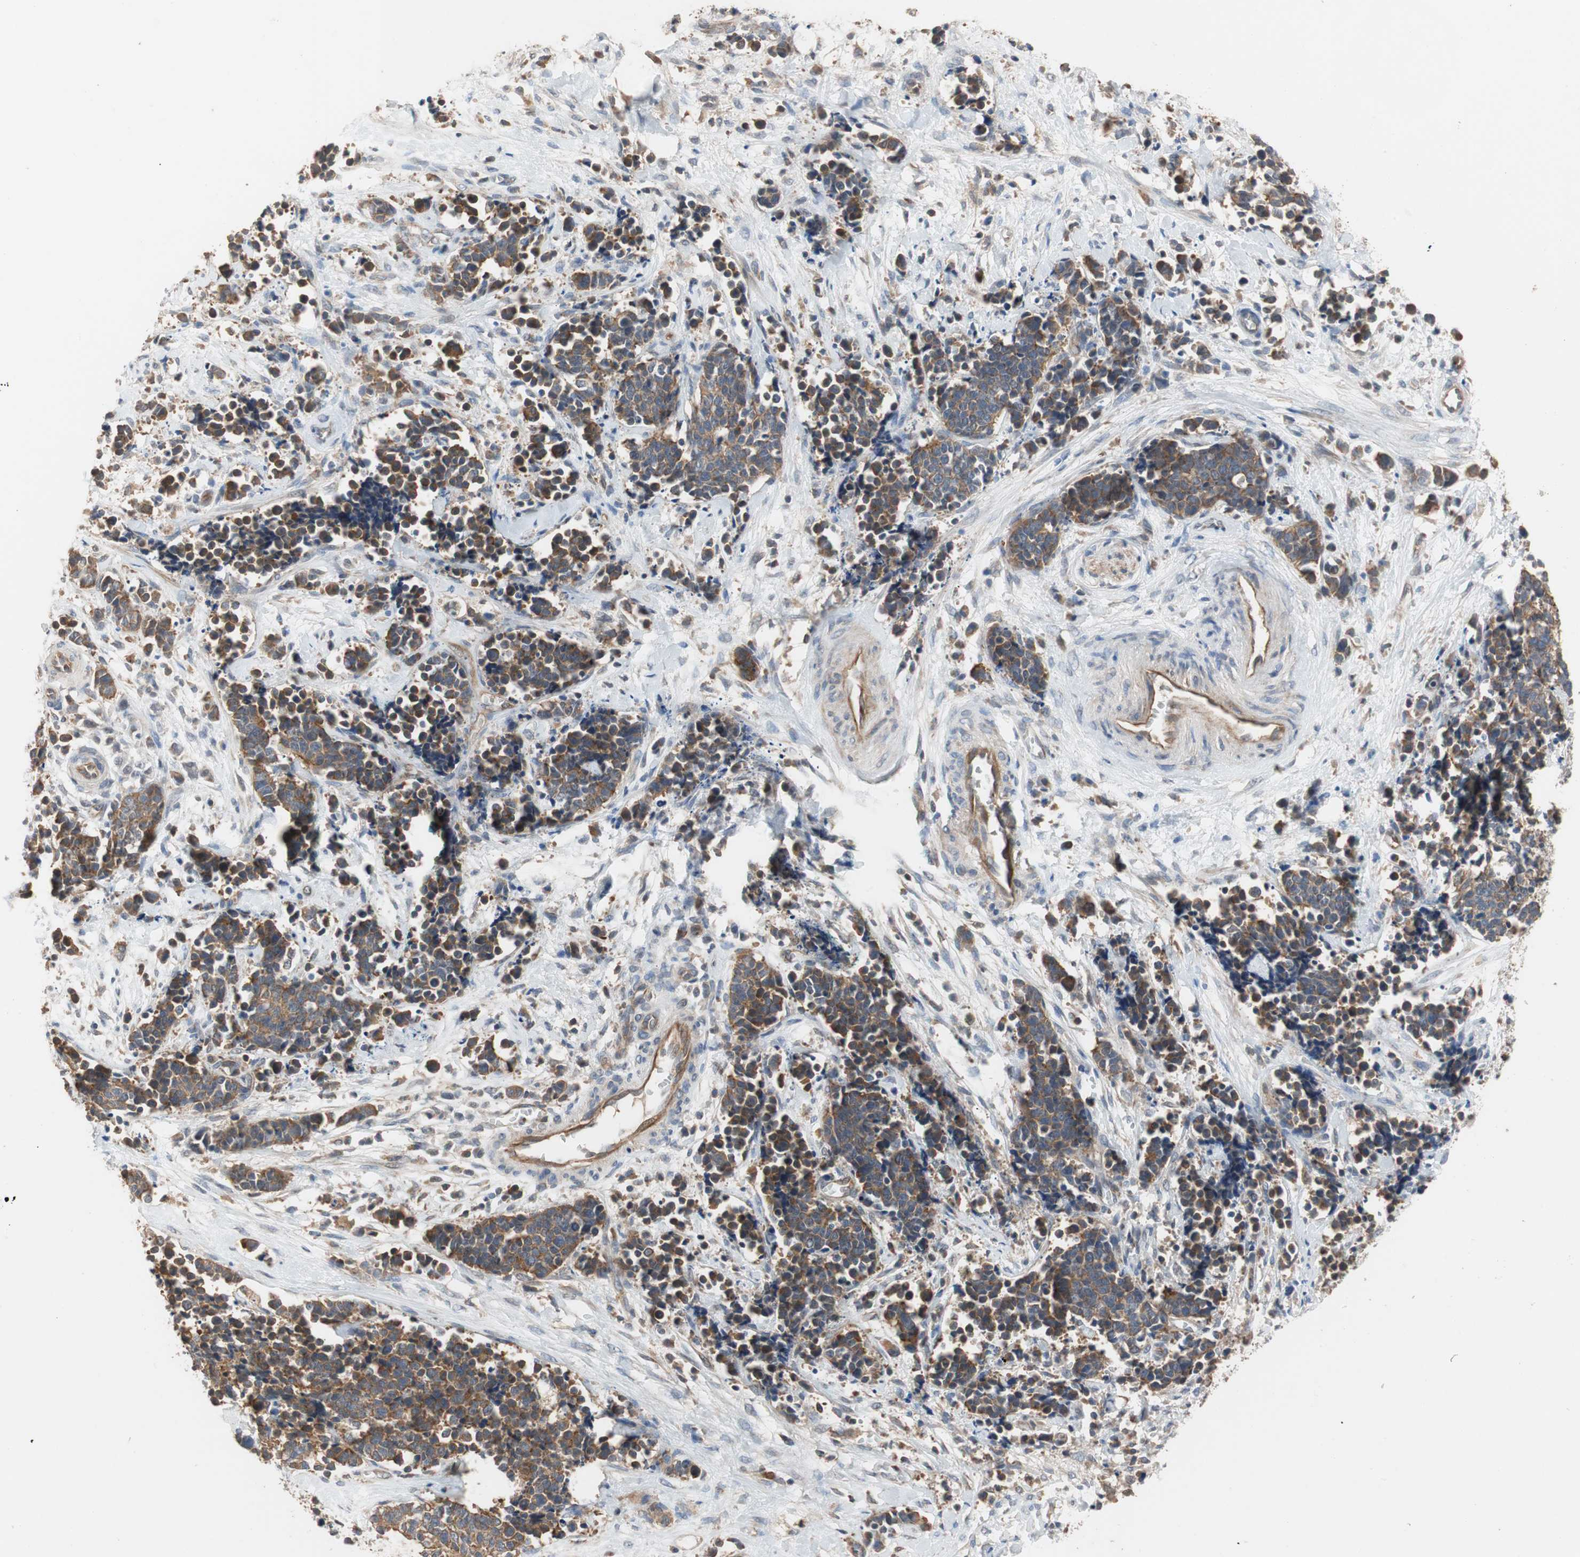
{"staining": {"intensity": "strong", "quantity": ">75%", "location": "cytoplasmic/membranous"}, "tissue": "cervical cancer", "cell_type": "Tumor cells", "image_type": "cancer", "snomed": [{"axis": "morphology", "description": "Squamous cell carcinoma, NOS"}, {"axis": "topography", "description": "Cervix"}], "caption": "This histopathology image demonstrates IHC staining of squamous cell carcinoma (cervical), with high strong cytoplasmic/membranous staining in approximately >75% of tumor cells.", "gene": "MAP4K2", "patient": {"sex": "female", "age": 35}}